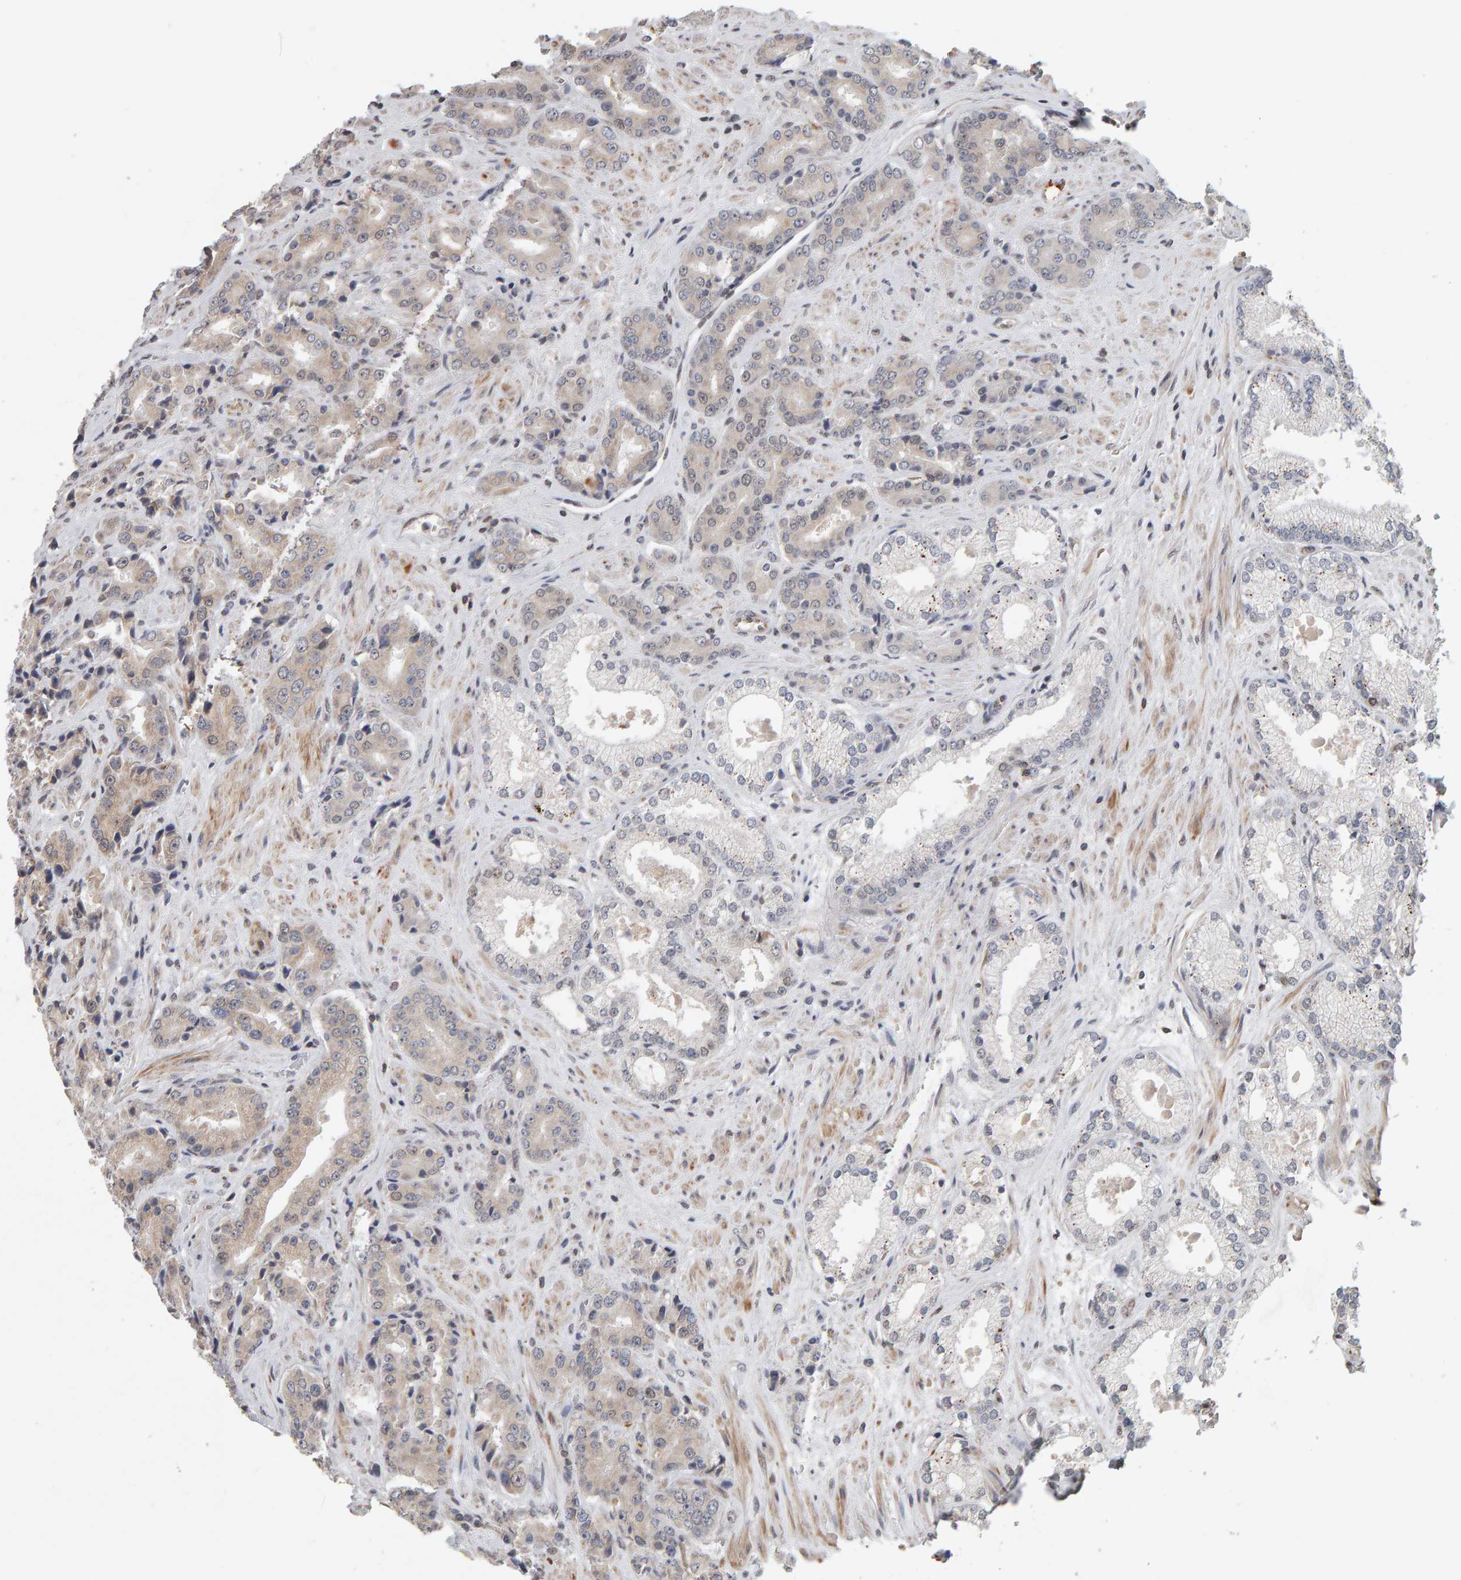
{"staining": {"intensity": "weak", "quantity": "25%-75%", "location": "cytoplasmic/membranous"}, "tissue": "prostate cancer", "cell_type": "Tumor cells", "image_type": "cancer", "snomed": [{"axis": "morphology", "description": "Adenocarcinoma, High grade"}, {"axis": "topography", "description": "Prostate"}], "caption": "Immunohistochemical staining of human prostate cancer displays low levels of weak cytoplasmic/membranous protein staining in approximately 25%-75% of tumor cells.", "gene": "TEFM", "patient": {"sex": "male", "age": 71}}